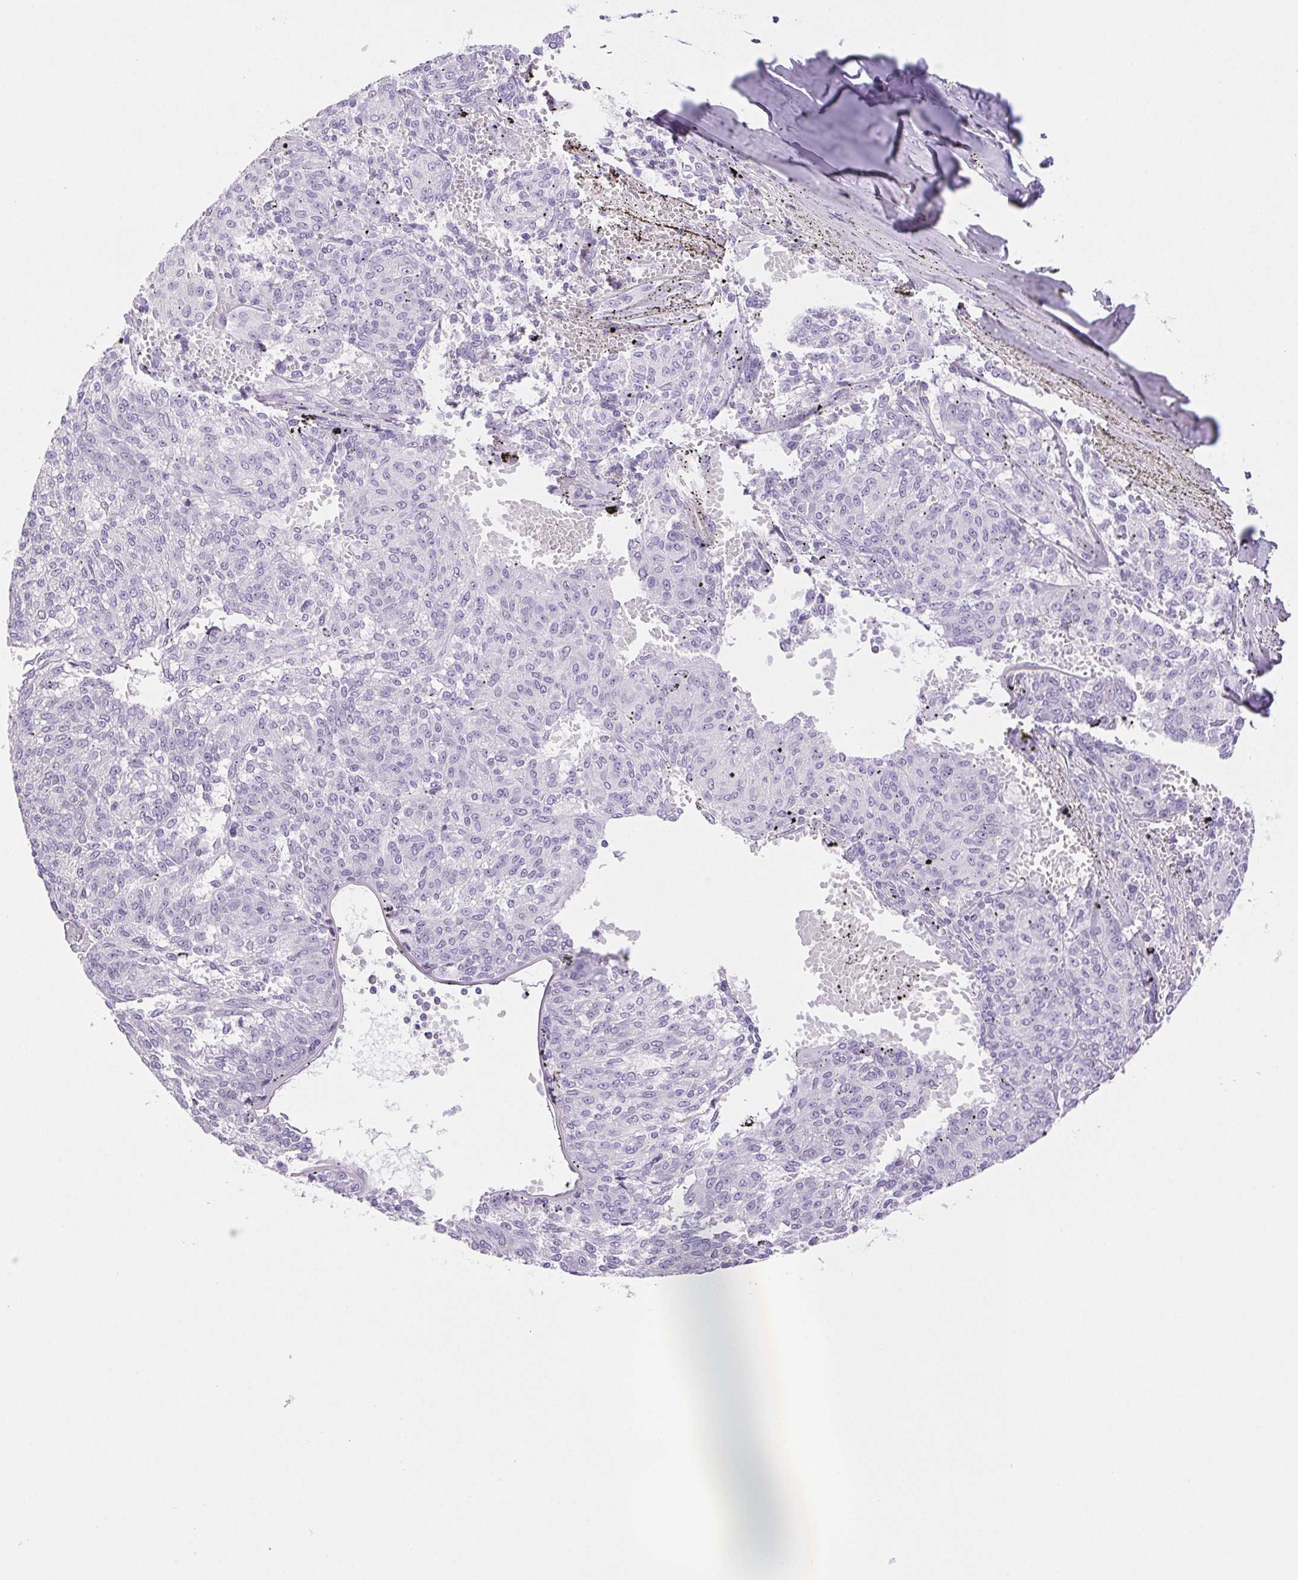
{"staining": {"intensity": "negative", "quantity": "none", "location": "none"}, "tissue": "melanoma", "cell_type": "Tumor cells", "image_type": "cancer", "snomed": [{"axis": "morphology", "description": "Malignant melanoma, NOS"}, {"axis": "topography", "description": "Skin"}], "caption": "DAB (3,3'-diaminobenzidine) immunohistochemical staining of human malignant melanoma exhibits no significant staining in tumor cells. (IHC, brightfield microscopy, high magnification).", "gene": "PAPPA2", "patient": {"sex": "female", "age": 72}}